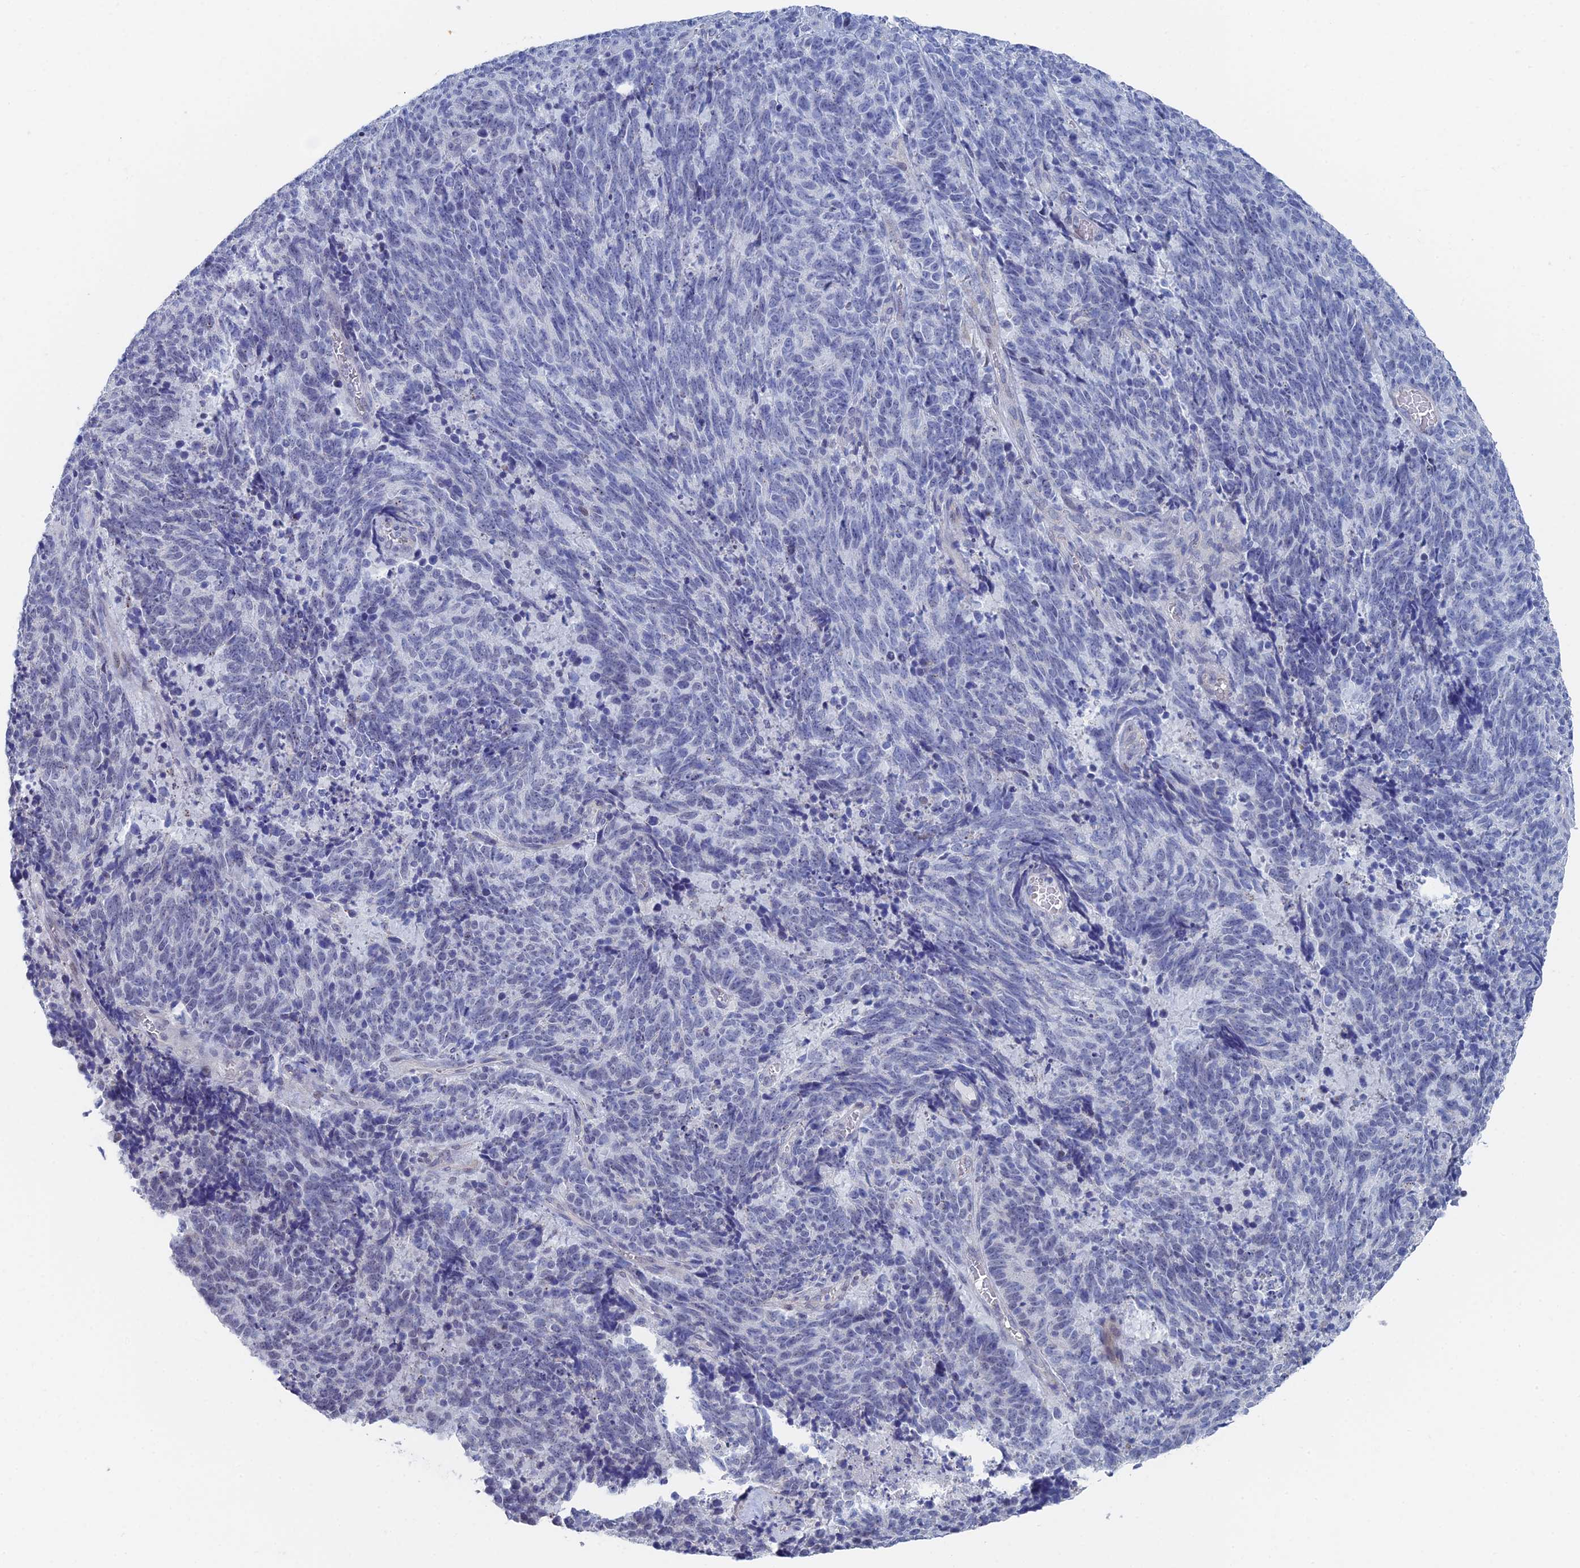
{"staining": {"intensity": "negative", "quantity": "none", "location": "none"}, "tissue": "cervical cancer", "cell_type": "Tumor cells", "image_type": "cancer", "snomed": [{"axis": "morphology", "description": "Squamous cell carcinoma, NOS"}, {"axis": "topography", "description": "Cervix"}], "caption": "Tumor cells show no significant protein positivity in squamous cell carcinoma (cervical).", "gene": "GMNC", "patient": {"sex": "female", "age": 29}}